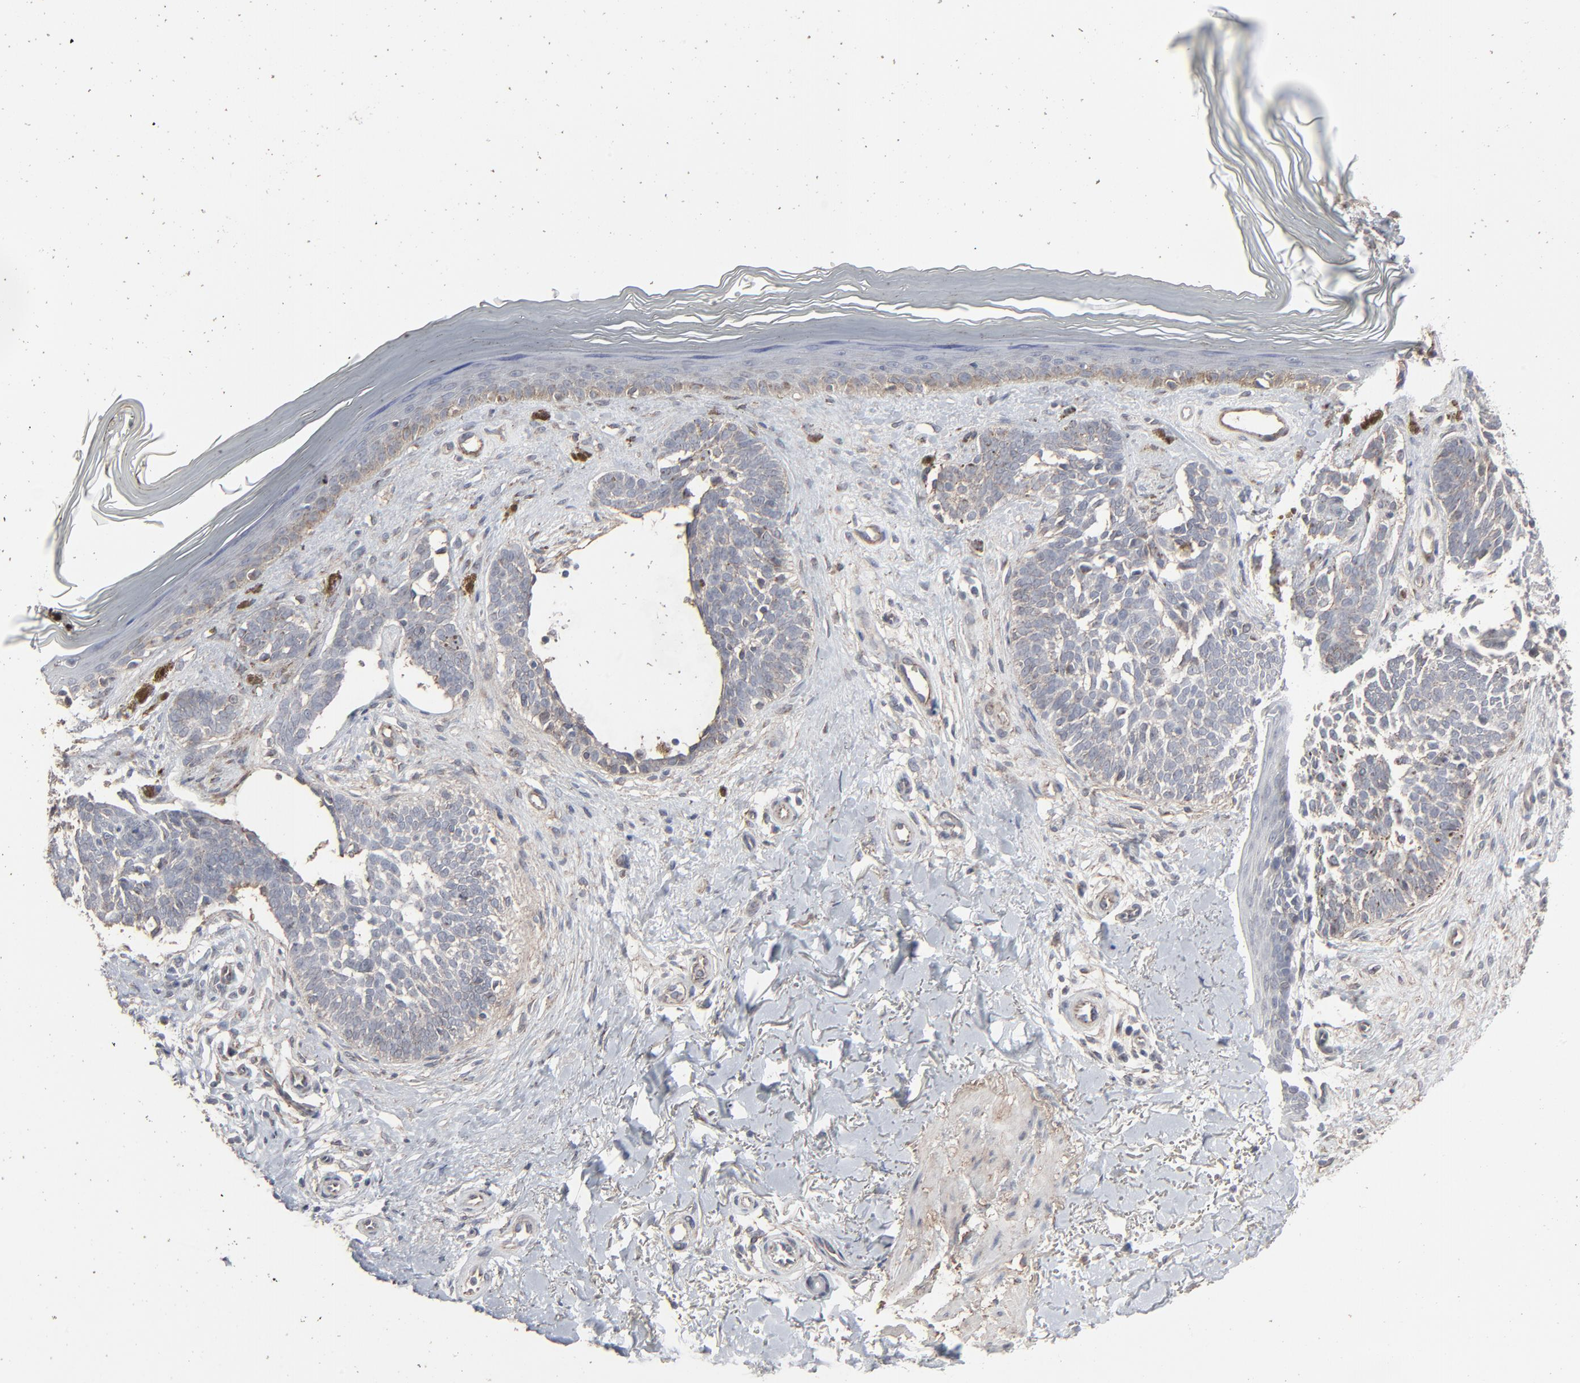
{"staining": {"intensity": "negative", "quantity": "none", "location": "none"}, "tissue": "skin cancer", "cell_type": "Tumor cells", "image_type": "cancer", "snomed": [{"axis": "morphology", "description": "Normal tissue, NOS"}, {"axis": "morphology", "description": "Basal cell carcinoma"}, {"axis": "topography", "description": "Skin"}], "caption": "IHC histopathology image of human basal cell carcinoma (skin) stained for a protein (brown), which exhibits no staining in tumor cells.", "gene": "JAM3", "patient": {"sex": "female", "age": 58}}